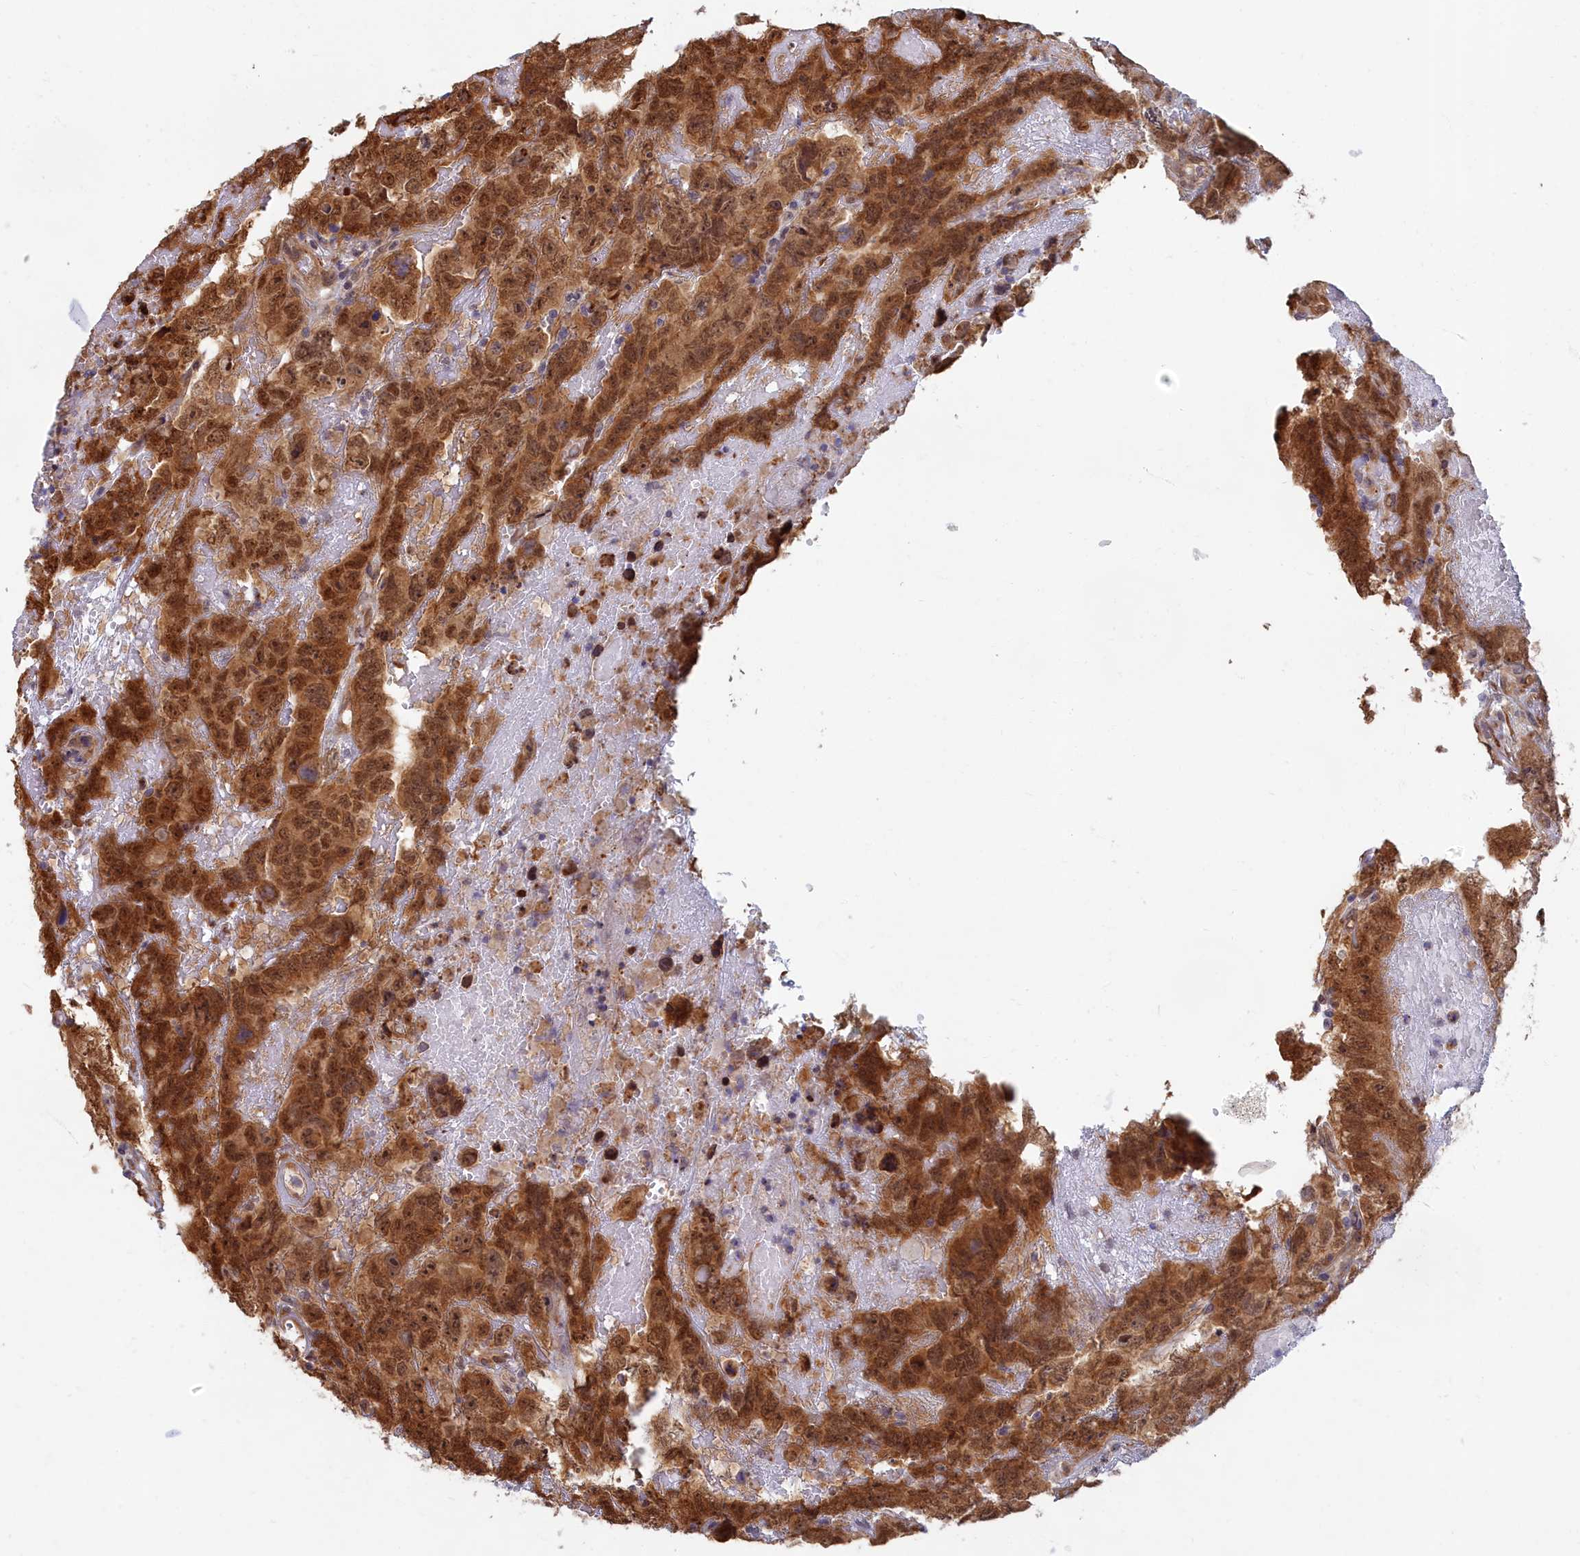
{"staining": {"intensity": "moderate", "quantity": ">75%", "location": "cytoplasmic/membranous,nuclear"}, "tissue": "testis cancer", "cell_type": "Tumor cells", "image_type": "cancer", "snomed": [{"axis": "morphology", "description": "Carcinoma, Embryonal, NOS"}, {"axis": "topography", "description": "Testis"}], "caption": "Immunohistochemical staining of human embryonal carcinoma (testis) exhibits medium levels of moderate cytoplasmic/membranous and nuclear protein expression in about >75% of tumor cells.", "gene": "MAK16", "patient": {"sex": "male", "age": 45}}